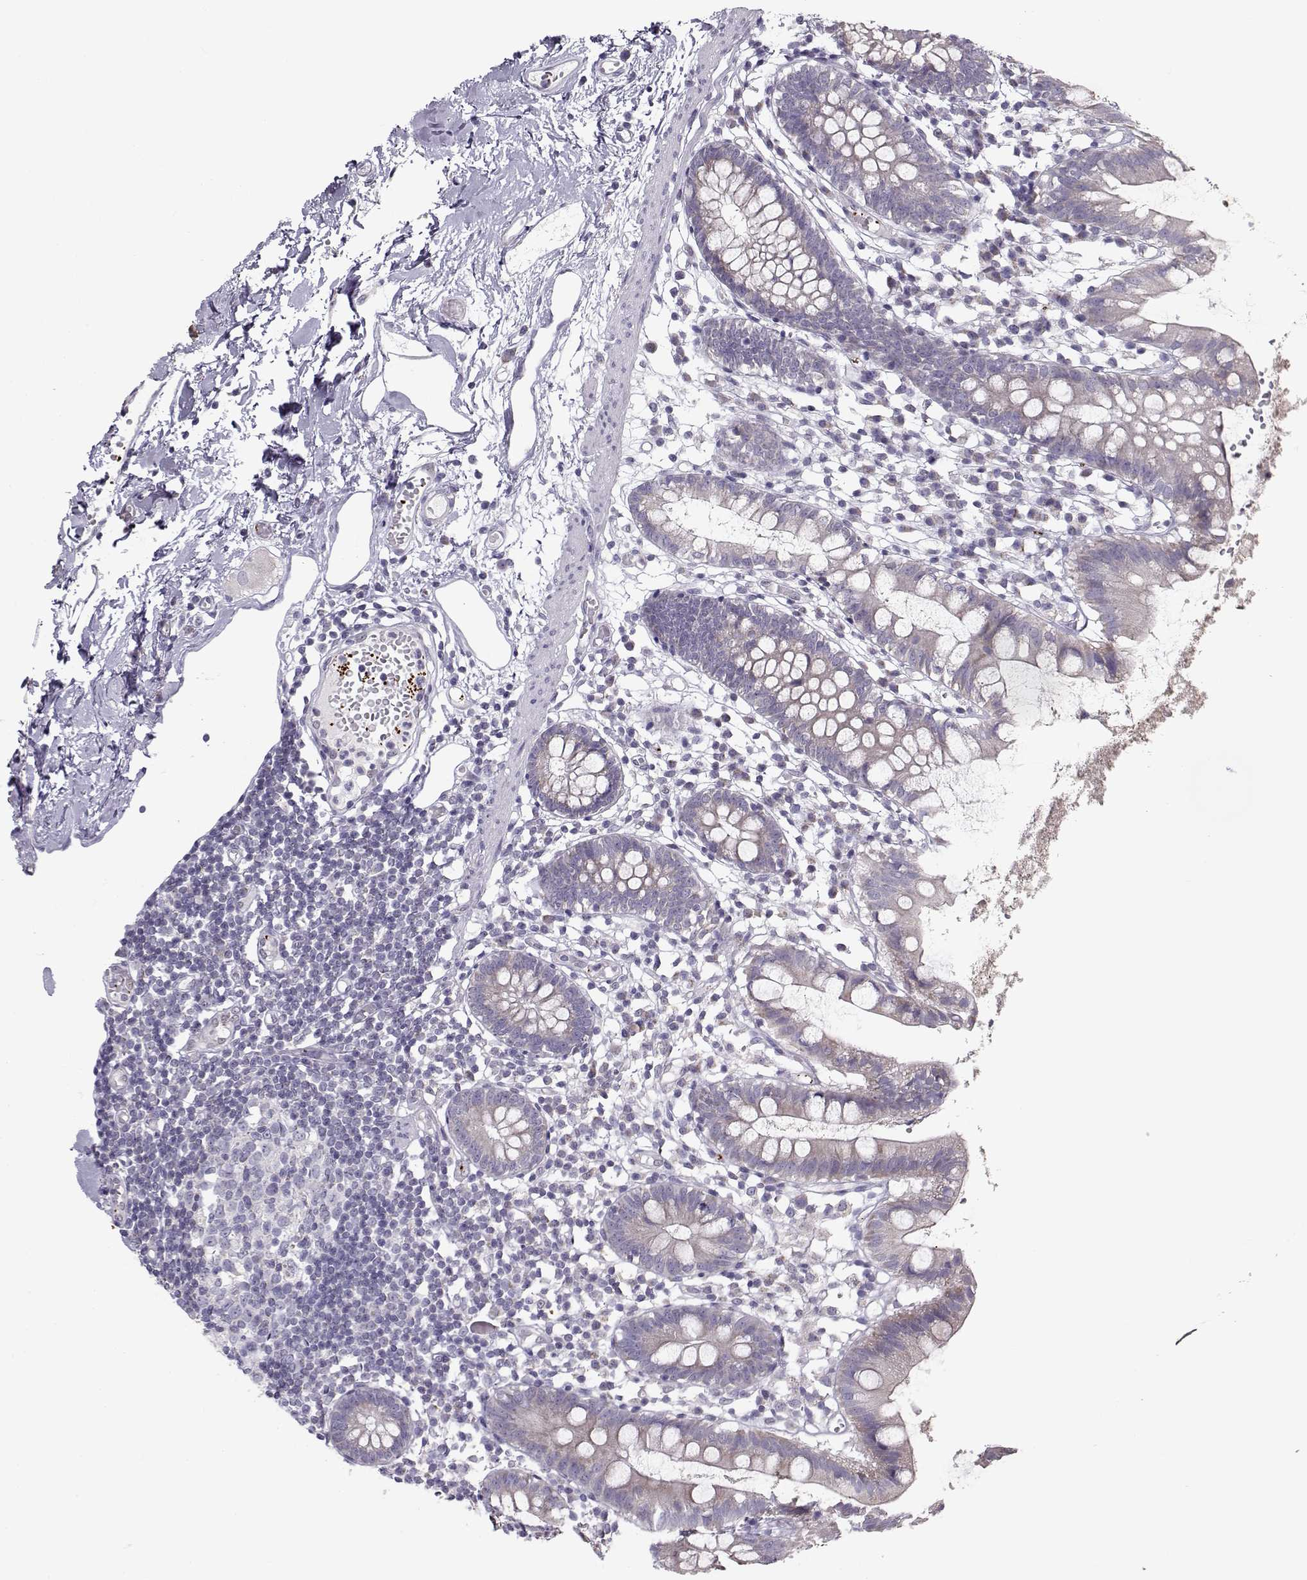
{"staining": {"intensity": "negative", "quantity": "none", "location": "none"}, "tissue": "small intestine", "cell_type": "Glandular cells", "image_type": "normal", "snomed": [{"axis": "morphology", "description": "Normal tissue, NOS"}, {"axis": "topography", "description": "Small intestine"}], "caption": "There is no significant positivity in glandular cells of small intestine. The staining was performed using DAB to visualize the protein expression in brown, while the nuclei were stained in blue with hematoxylin (Magnification: 20x).", "gene": "KLF17", "patient": {"sex": "female", "age": 90}}